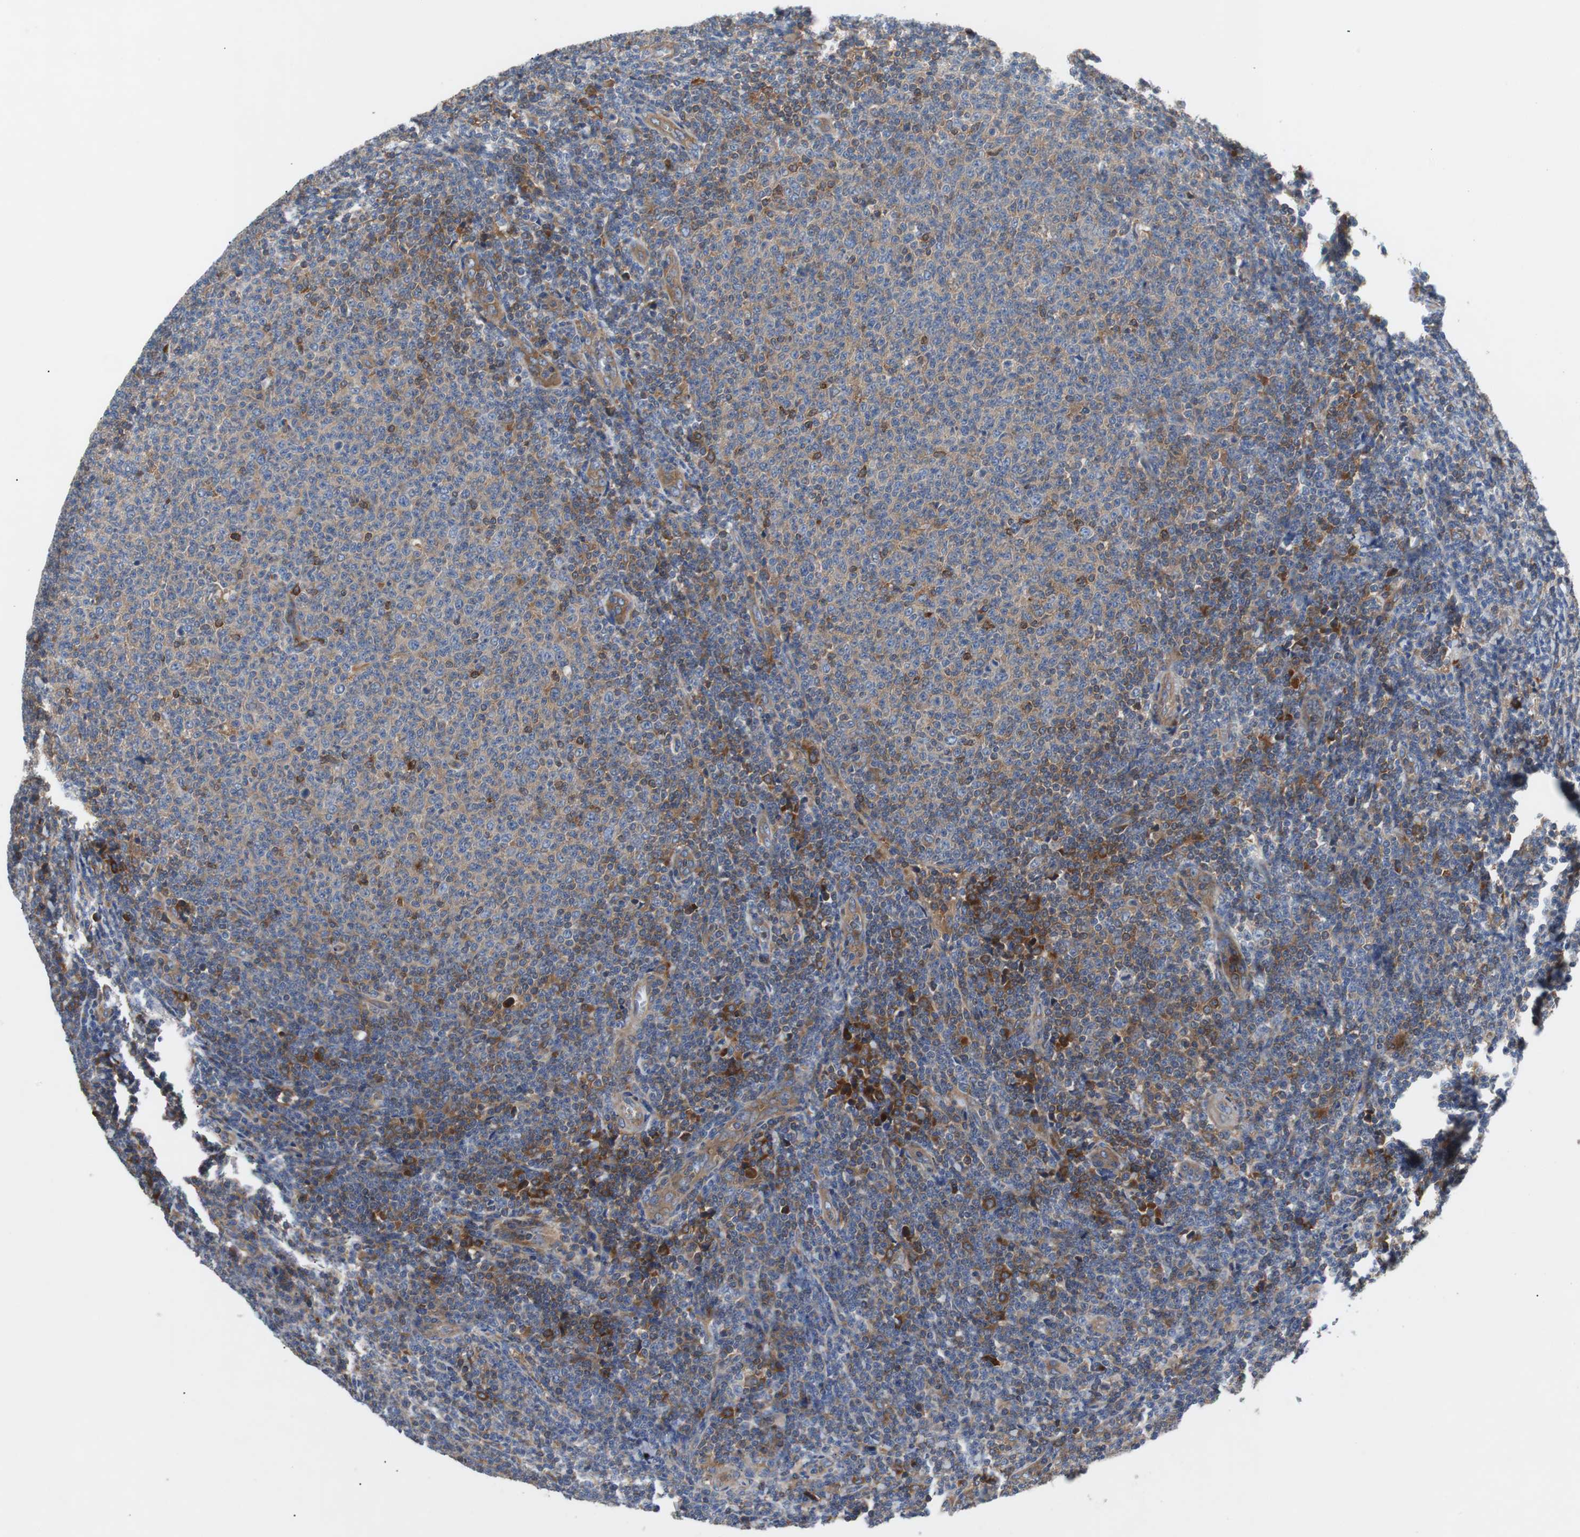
{"staining": {"intensity": "moderate", "quantity": "25%-75%", "location": "cytoplasmic/membranous"}, "tissue": "lymphoma", "cell_type": "Tumor cells", "image_type": "cancer", "snomed": [{"axis": "morphology", "description": "Malignant lymphoma, non-Hodgkin's type, Low grade"}, {"axis": "topography", "description": "Lymph node"}], "caption": "A histopathology image of human lymphoma stained for a protein shows moderate cytoplasmic/membranous brown staining in tumor cells.", "gene": "GYS1", "patient": {"sex": "male", "age": 66}}